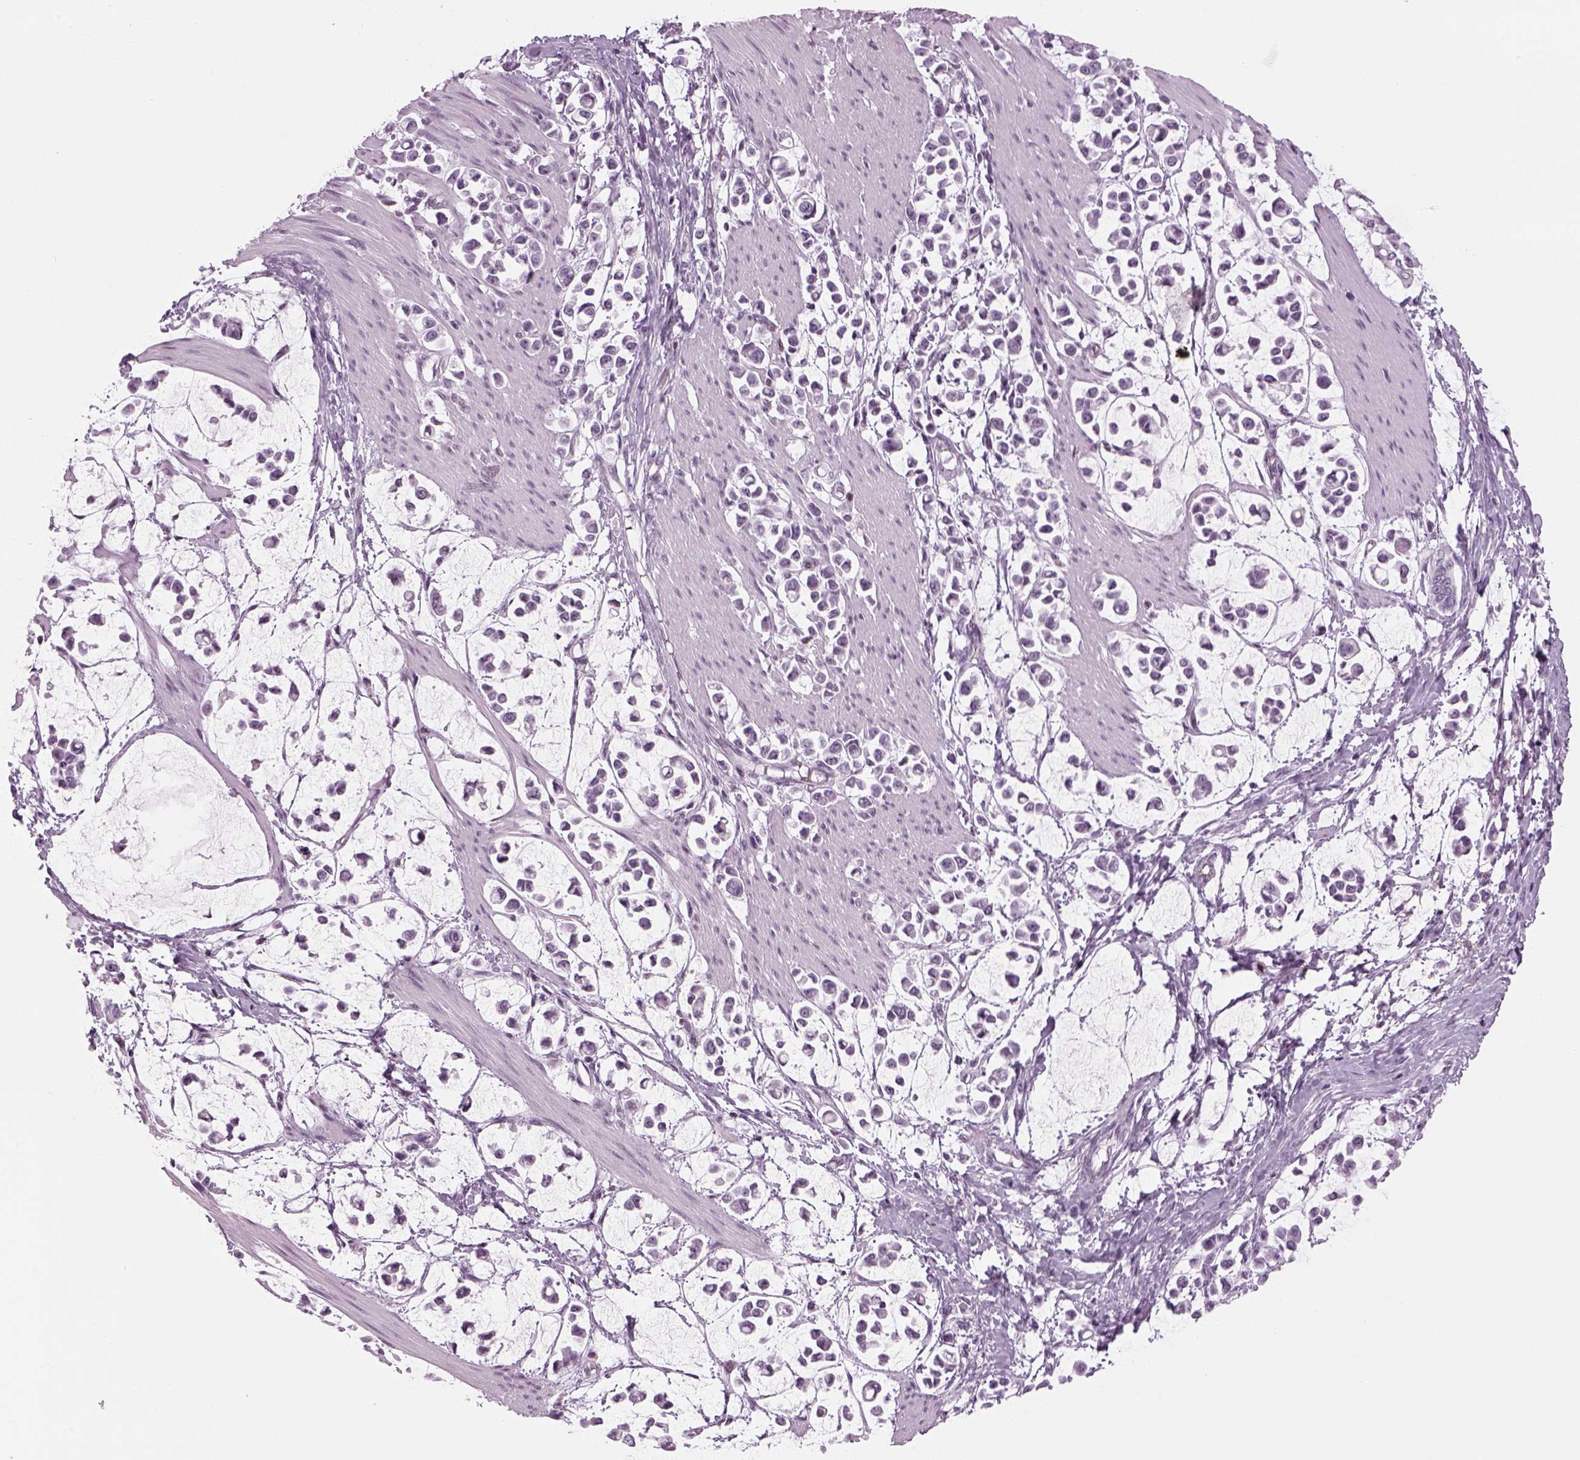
{"staining": {"intensity": "negative", "quantity": "none", "location": "none"}, "tissue": "stomach cancer", "cell_type": "Tumor cells", "image_type": "cancer", "snomed": [{"axis": "morphology", "description": "Adenocarcinoma, NOS"}, {"axis": "topography", "description": "Stomach"}], "caption": "A high-resolution micrograph shows immunohistochemistry (IHC) staining of stomach cancer, which shows no significant staining in tumor cells. The staining was performed using DAB to visualize the protein expression in brown, while the nuclei were stained in blue with hematoxylin (Magnification: 20x).", "gene": "KCNG2", "patient": {"sex": "male", "age": 82}}